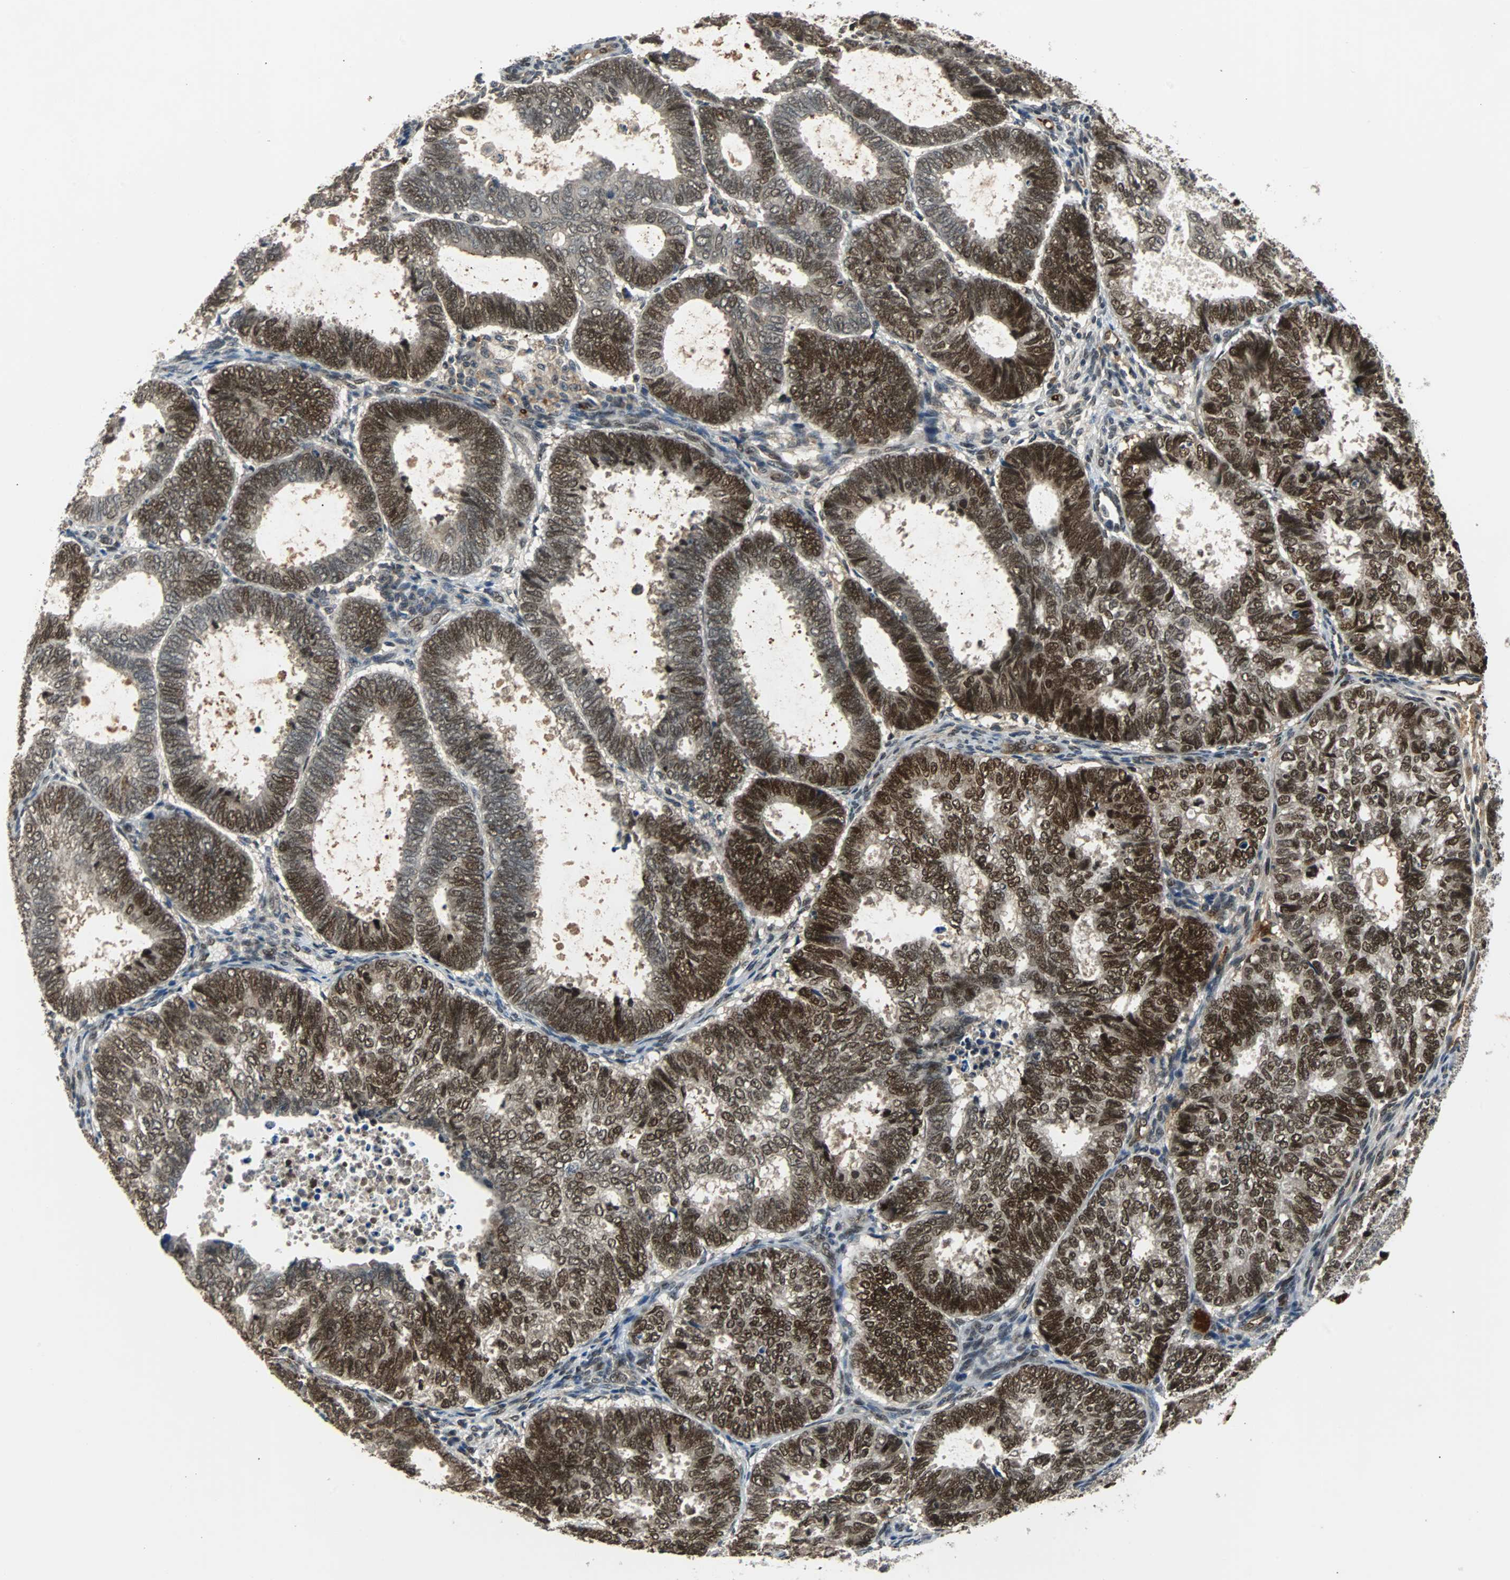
{"staining": {"intensity": "strong", "quantity": ">75%", "location": "nuclear"}, "tissue": "endometrial cancer", "cell_type": "Tumor cells", "image_type": "cancer", "snomed": [{"axis": "morphology", "description": "Adenocarcinoma, NOS"}, {"axis": "topography", "description": "Uterus"}], "caption": "Immunohistochemical staining of endometrial cancer displays high levels of strong nuclear protein positivity in about >75% of tumor cells. The protein of interest is shown in brown color, while the nuclei are stained blue.", "gene": "PHC1", "patient": {"sex": "female", "age": 60}}